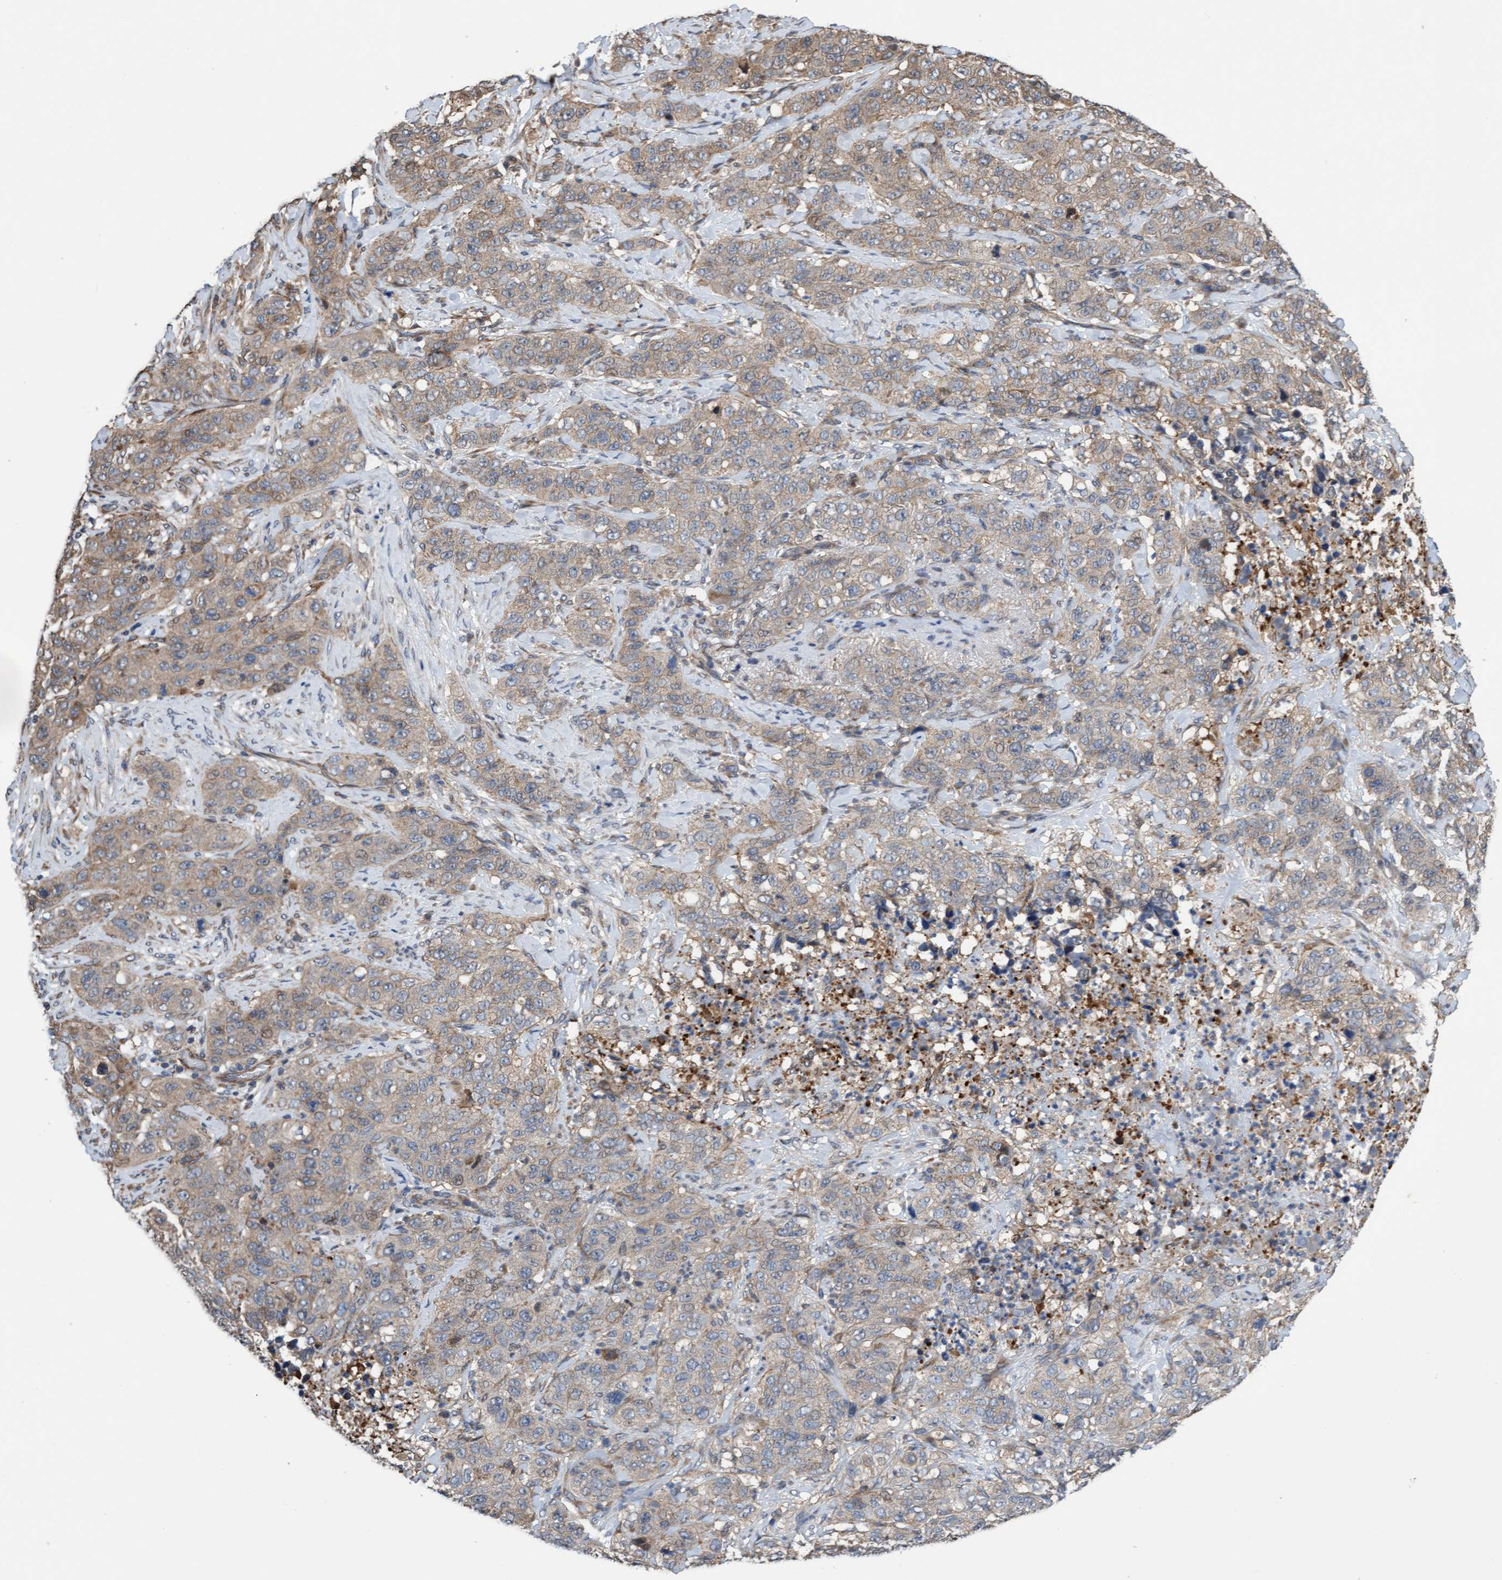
{"staining": {"intensity": "weak", "quantity": "25%-75%", "location": "cytoplasmic/membranous"}, "tissue": "stomach cancer", "cell_type": "Tumor cells", "image_type": "cancer", "snomed": [{"axis": "morphology", "description": "Adenocarcinoma, NOS"}, {"axis": "topography", "description": "Stomach"}], "caption": "Stomach adenocarcinoma tissue shows weak cytoplasmic/membranous staining in about 25%-75% of tumor cells Using DAB (brown) and hematoxylin (blue) stains, captured at high magnification using brightfield microscopy.", "gene": "ITFG1", "patient": {"sex": "male", "age": 48}}